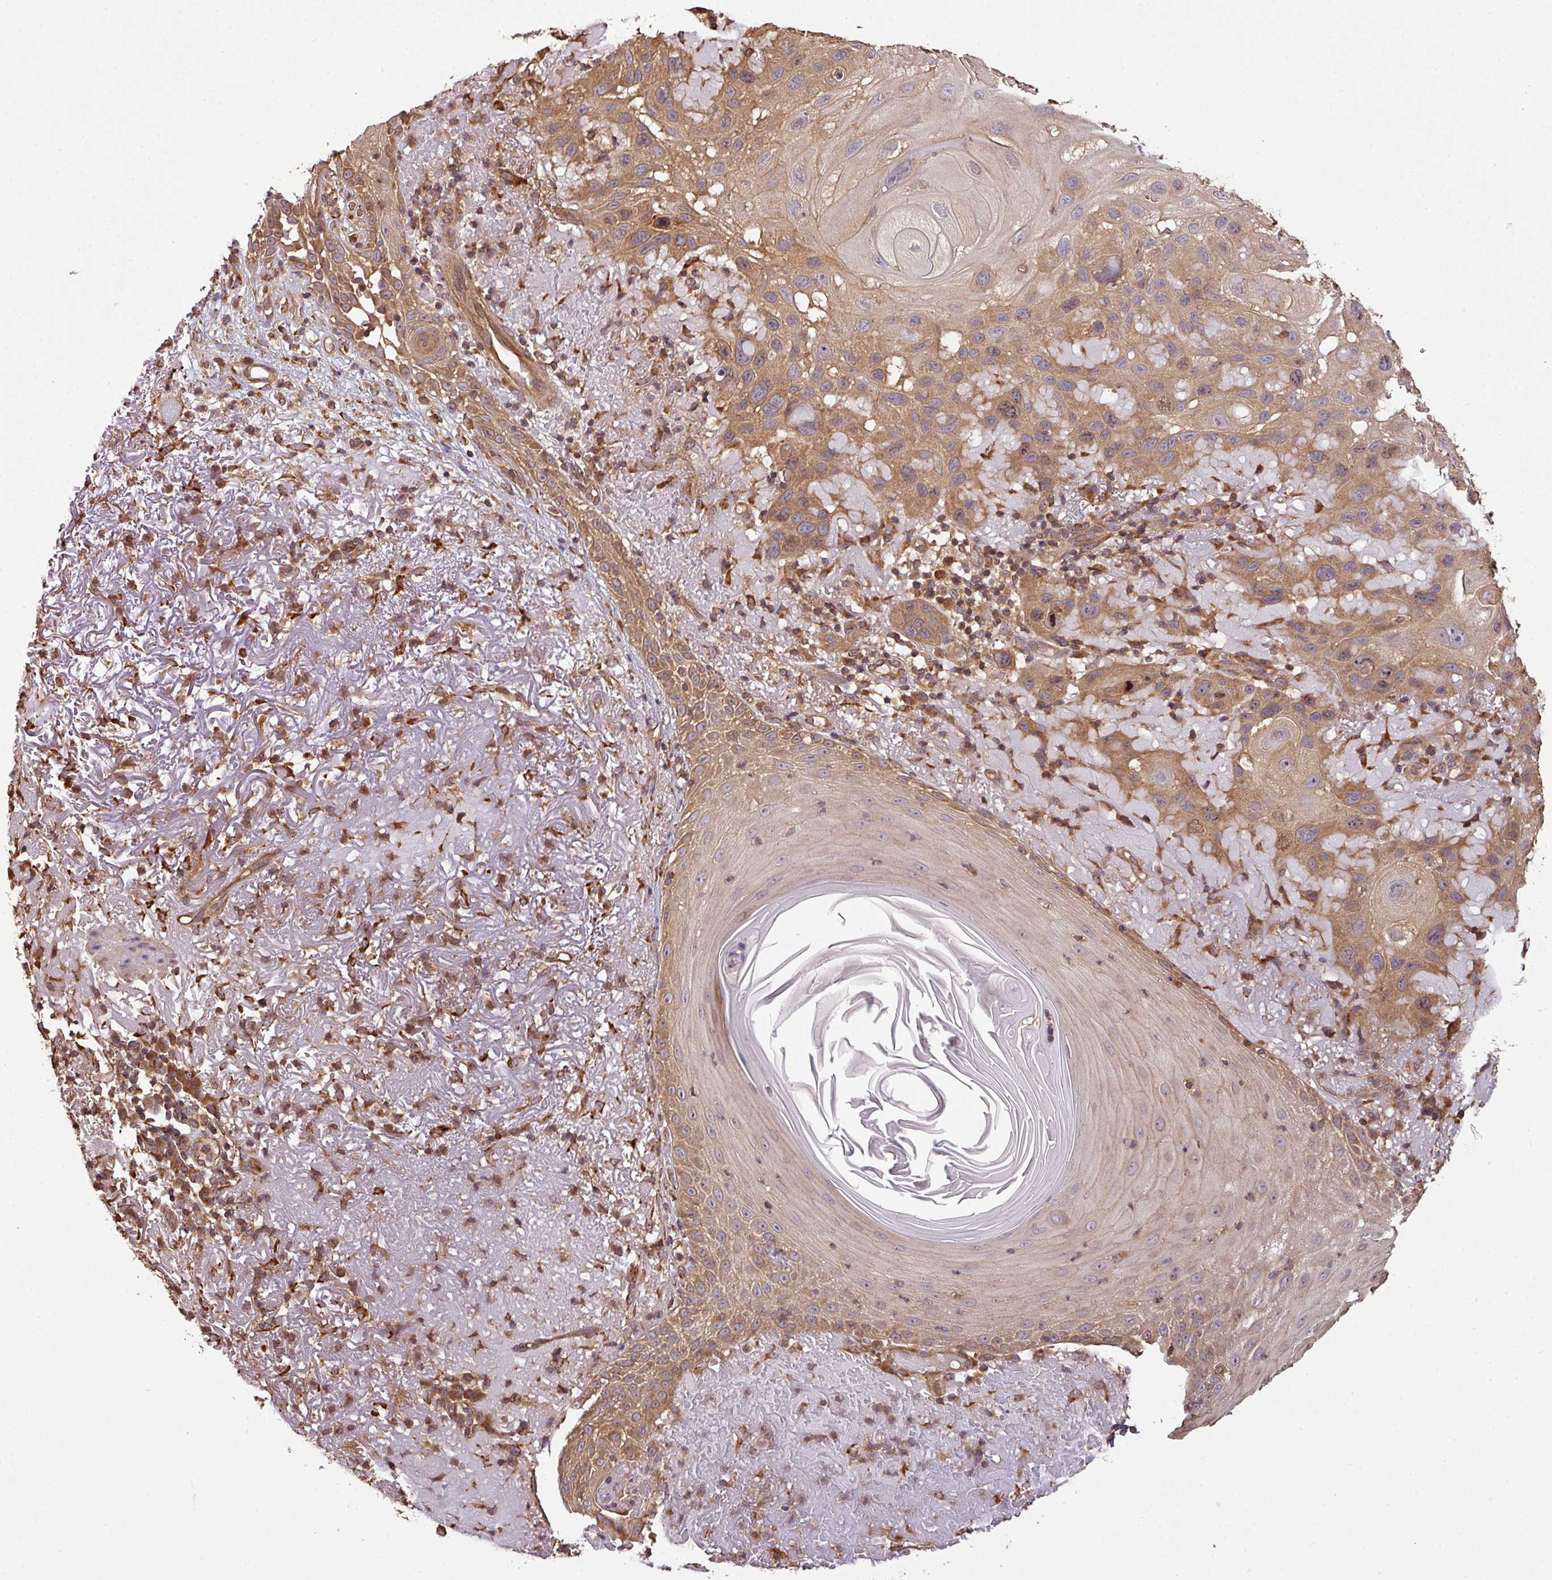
{"staining": {"intensity": "moderate", "quantity": ">75%", "location": "cytoplasmic/membranous,nuclear"}, "tissue": "skin cancer", "cell_type": "Tumor cells", "image_type": "cancer", "snomed": [{"axis": "morphology", "description": "Normal tissue, NOS"}, {"axis": "morphology", "description": "Squamous cell carcinoma, NOS"}, {"axis": "topography", "description": "Skin"}], "caption": "Skin cancer stained for a protein (brown) reveals moderate cytoplasmic/membranous and nuclear positive expression in approximately >75% of tumor cells.", "gene": "VENTX", "patient": {"sex": "female", "age": 96}}